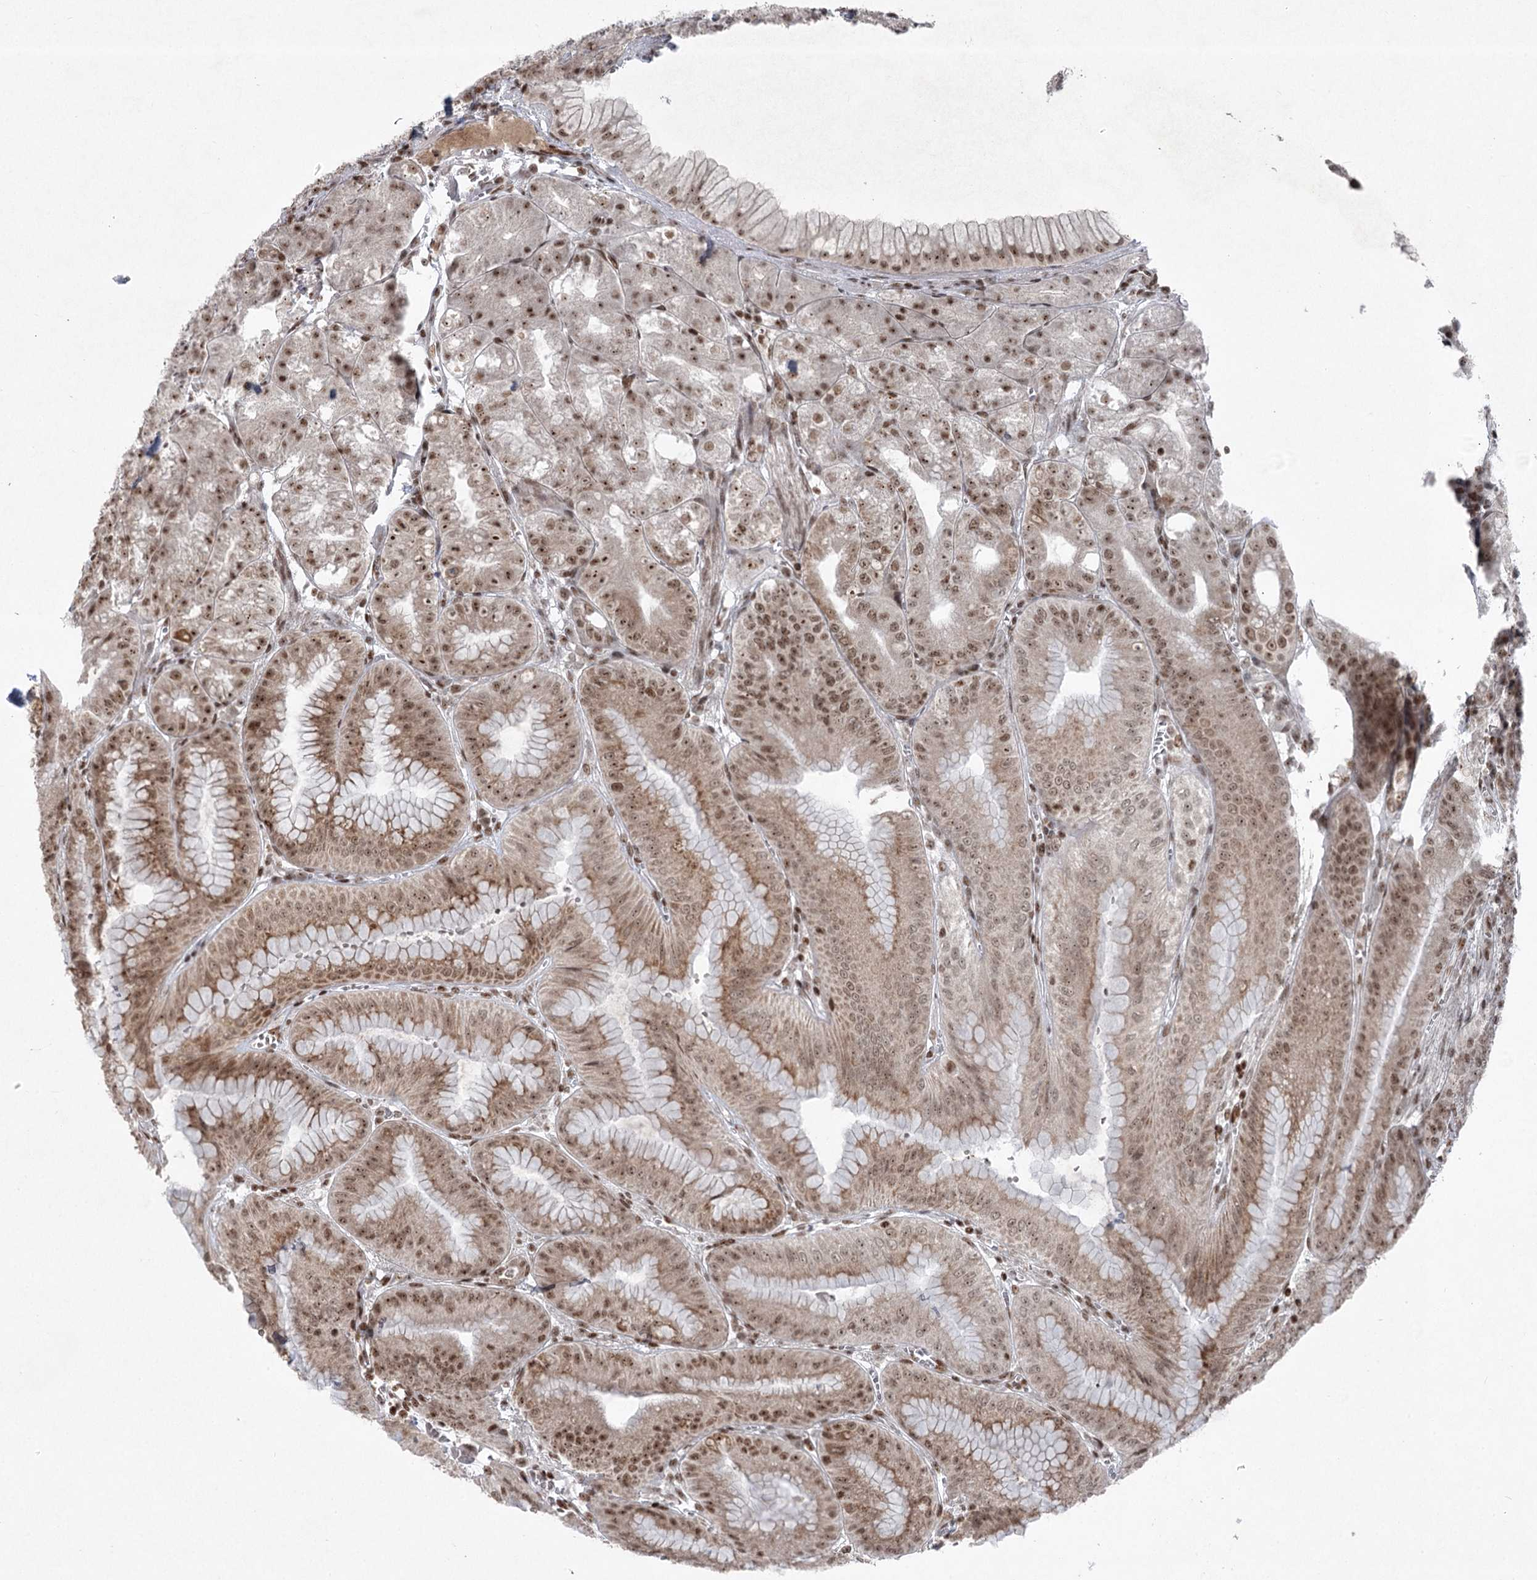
{"staining": {"intensity": "strong", "quantity": ">75%", "location": "cytoplasmic/membranous,nuclear"}, "tissue": "stomach", "cell_type": "Glandular cells", "image_type": "normal", "snomed": [{"axis": "morphology", "description": "Normal tissue, NOS"}, {"axis": "topography", "description": "Stomach, upper"}, {"axis": "topography", "description": "Stomach, lower"}], "caption": "The immunohistochemical stain labels strong cytoplasmic/membranous,nuclear expression in glandular cells of unremarkable stomach. (DAB (3,3'-diaminobenzidine) = brown stain, brightfield microscopy at high magnification).", "gene": "CGGBP1", "patient": {"sex": "male", "age": 71}}